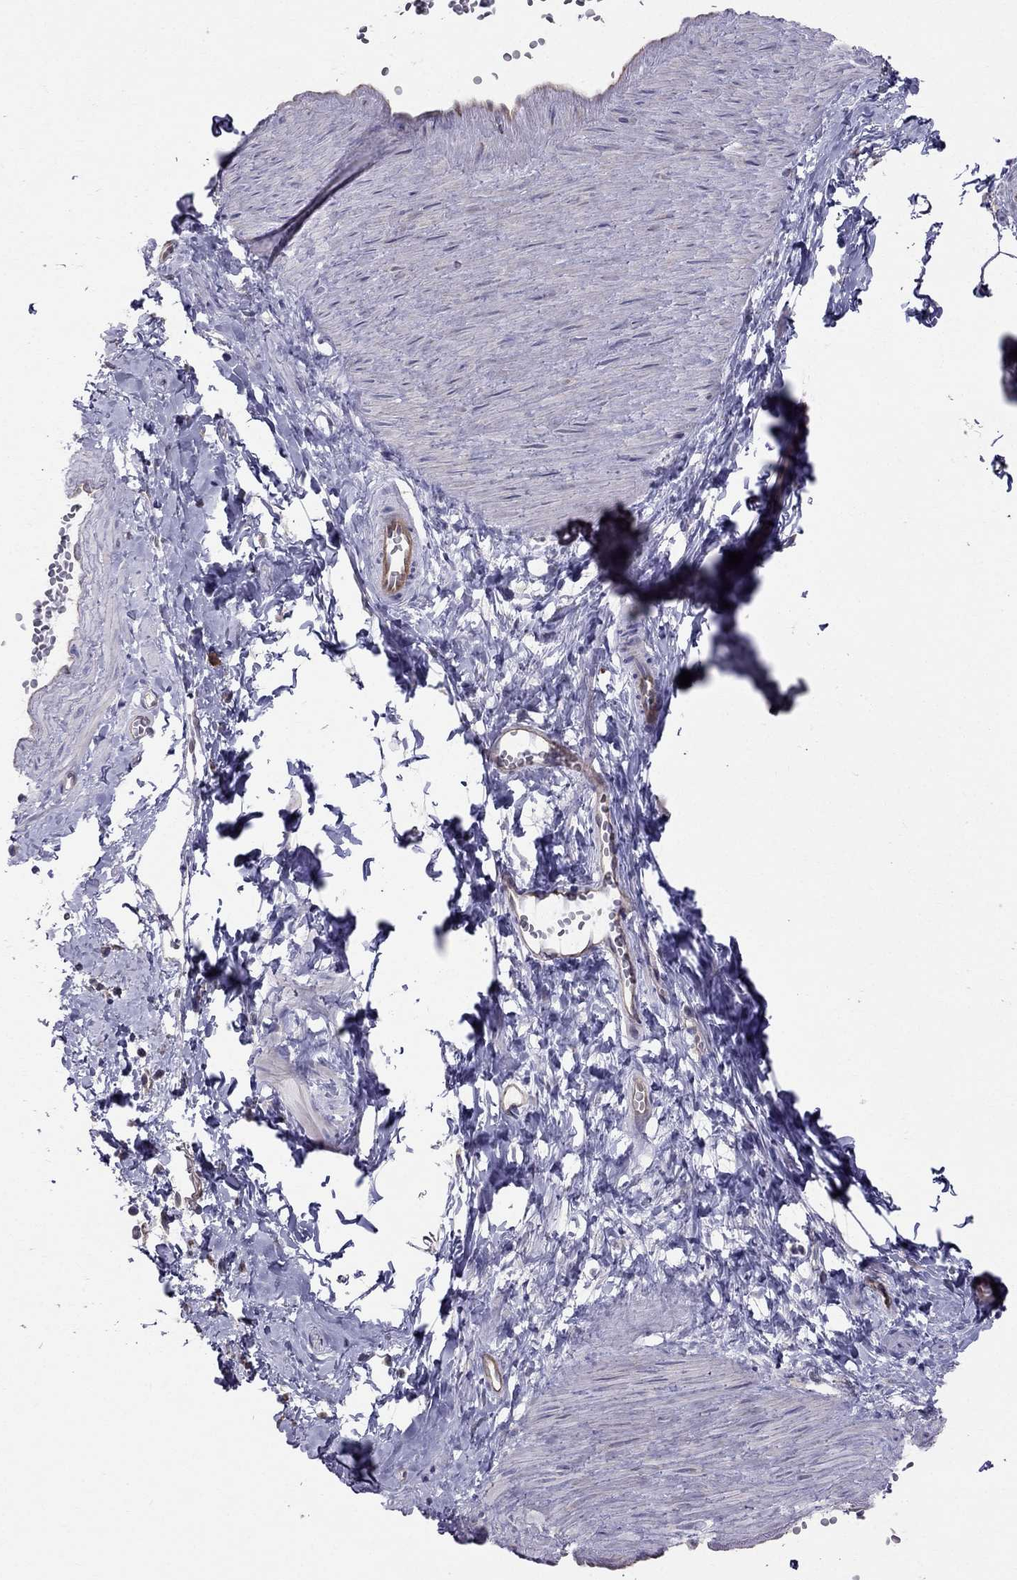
{"staining": {"intensity": "negative", "quantity": "none", "location": "none"}, "tissue": "adipose tissue", "cell_type": "Adipocytes", "image_type": "normal", "snomed": [{"axis": "morphology", "description": "Normal tissue, NOS"}, {"axis": "topography", "description": "Smooth muscle"}, {"axis": "topography", "description": "Peripheral nerve tissue"}], "caption": "DAB (3,3'-diaminobenzidine) immunohistochemical staining of benign human adipose tissue shows no significant staining in adipocytes. (Stains: DAB (3,3'-diaminobenzidine) IHC with hematoxylin counter stain, Microscopy: brightfield microscopy at high magnification).", "gene": "ENOX1", "patient": {"sex": "male", "age": 22}}